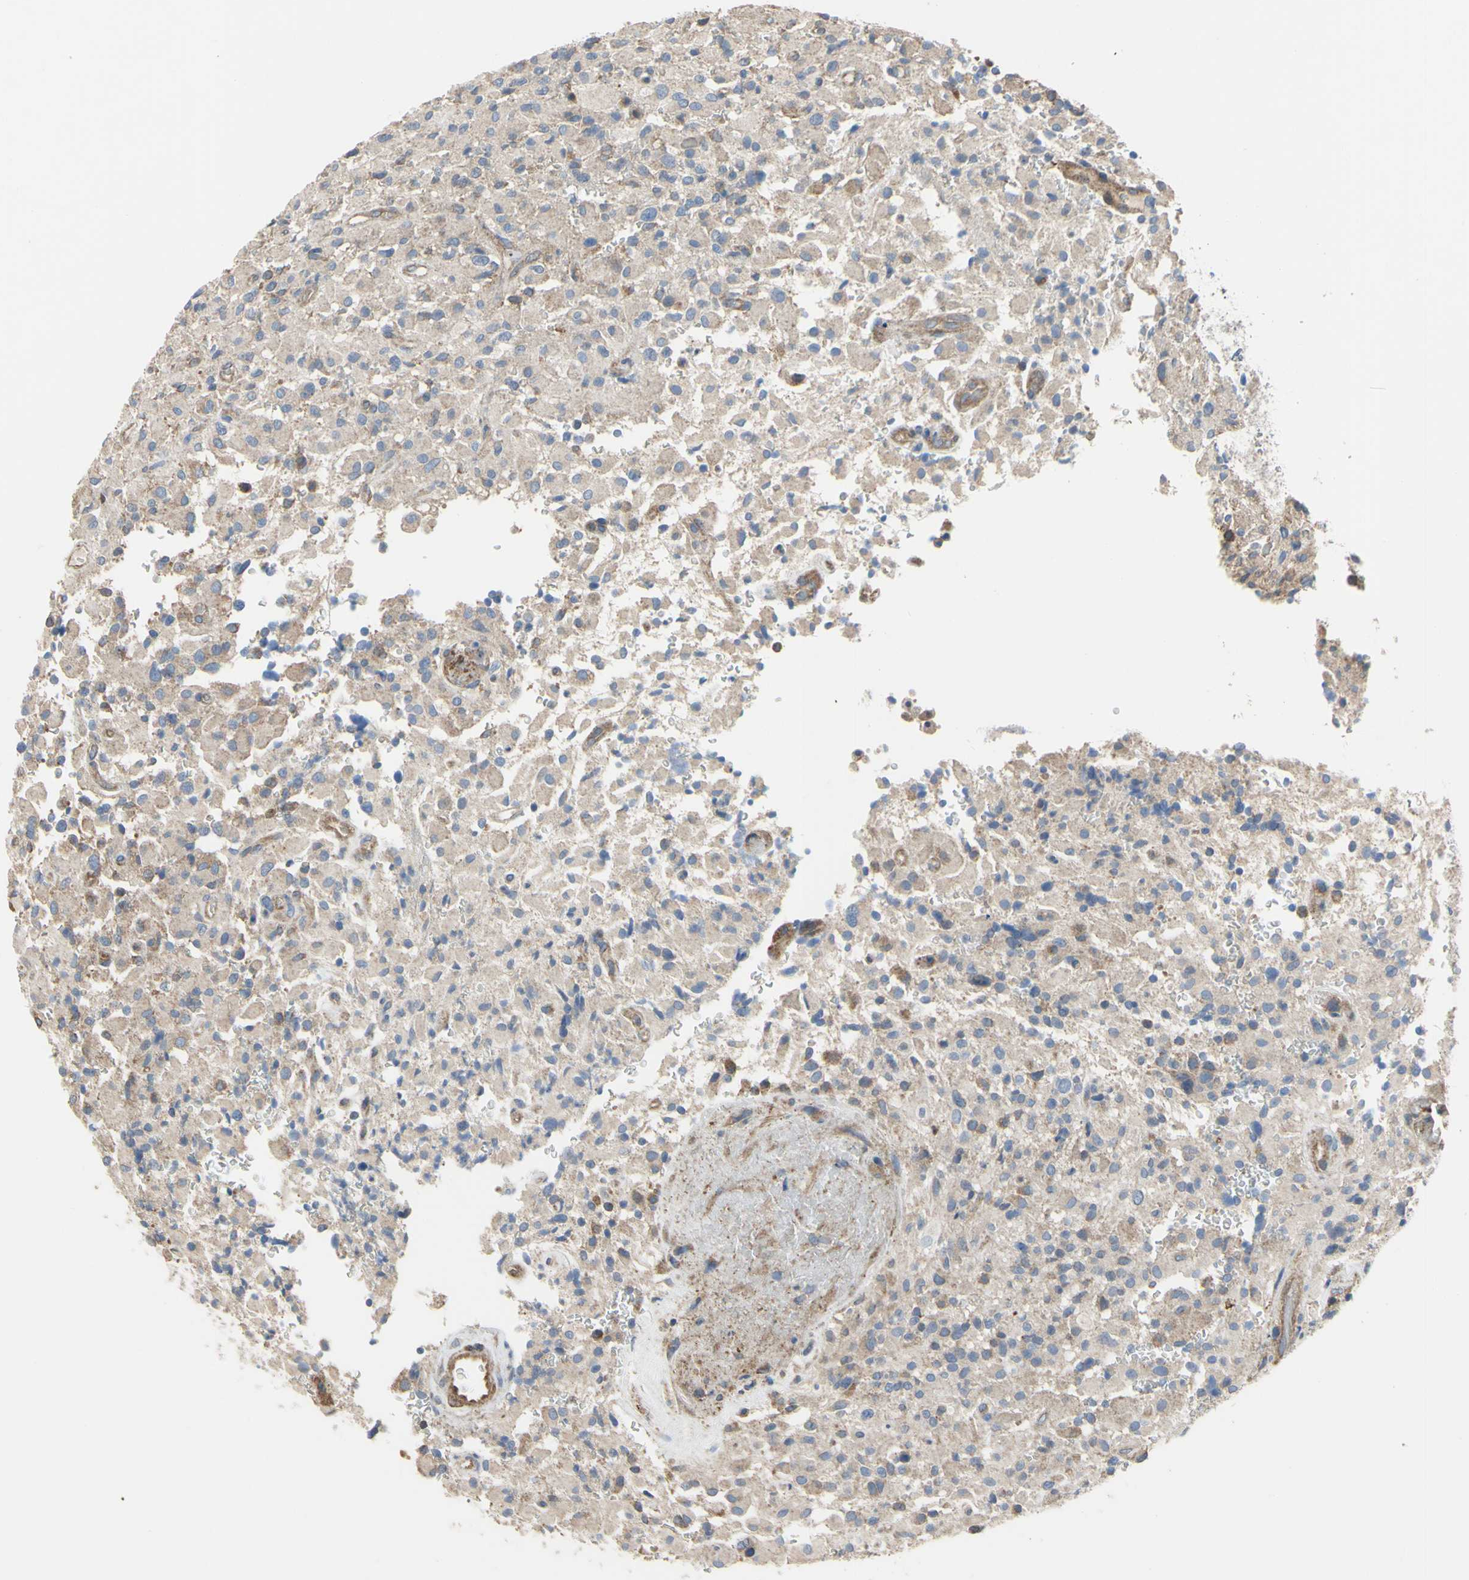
{"staining": {"intensity": "moderate", "quantity": "<25%", "location": "cytoplasmic/membranous"}, "tissue": "glioma", "cell_type": "Tumor cells", "image_type": "cancer", "snomed": [{"axis": "morphology", "description": "Glioma, malignant, High grade"}, {"axis": "topography", "description": "Brain"}], "caption": "This micrograph demonstrates high-grade glioma (malignant) stained with IHC to label a protein in brown. The cytoplasmic/membranous of tumor cells show moderate positivity for the protein. Nuclei are counter-stained blue.", "gene": "BECN1", "patient": {"sex": "male", "age": 71}}